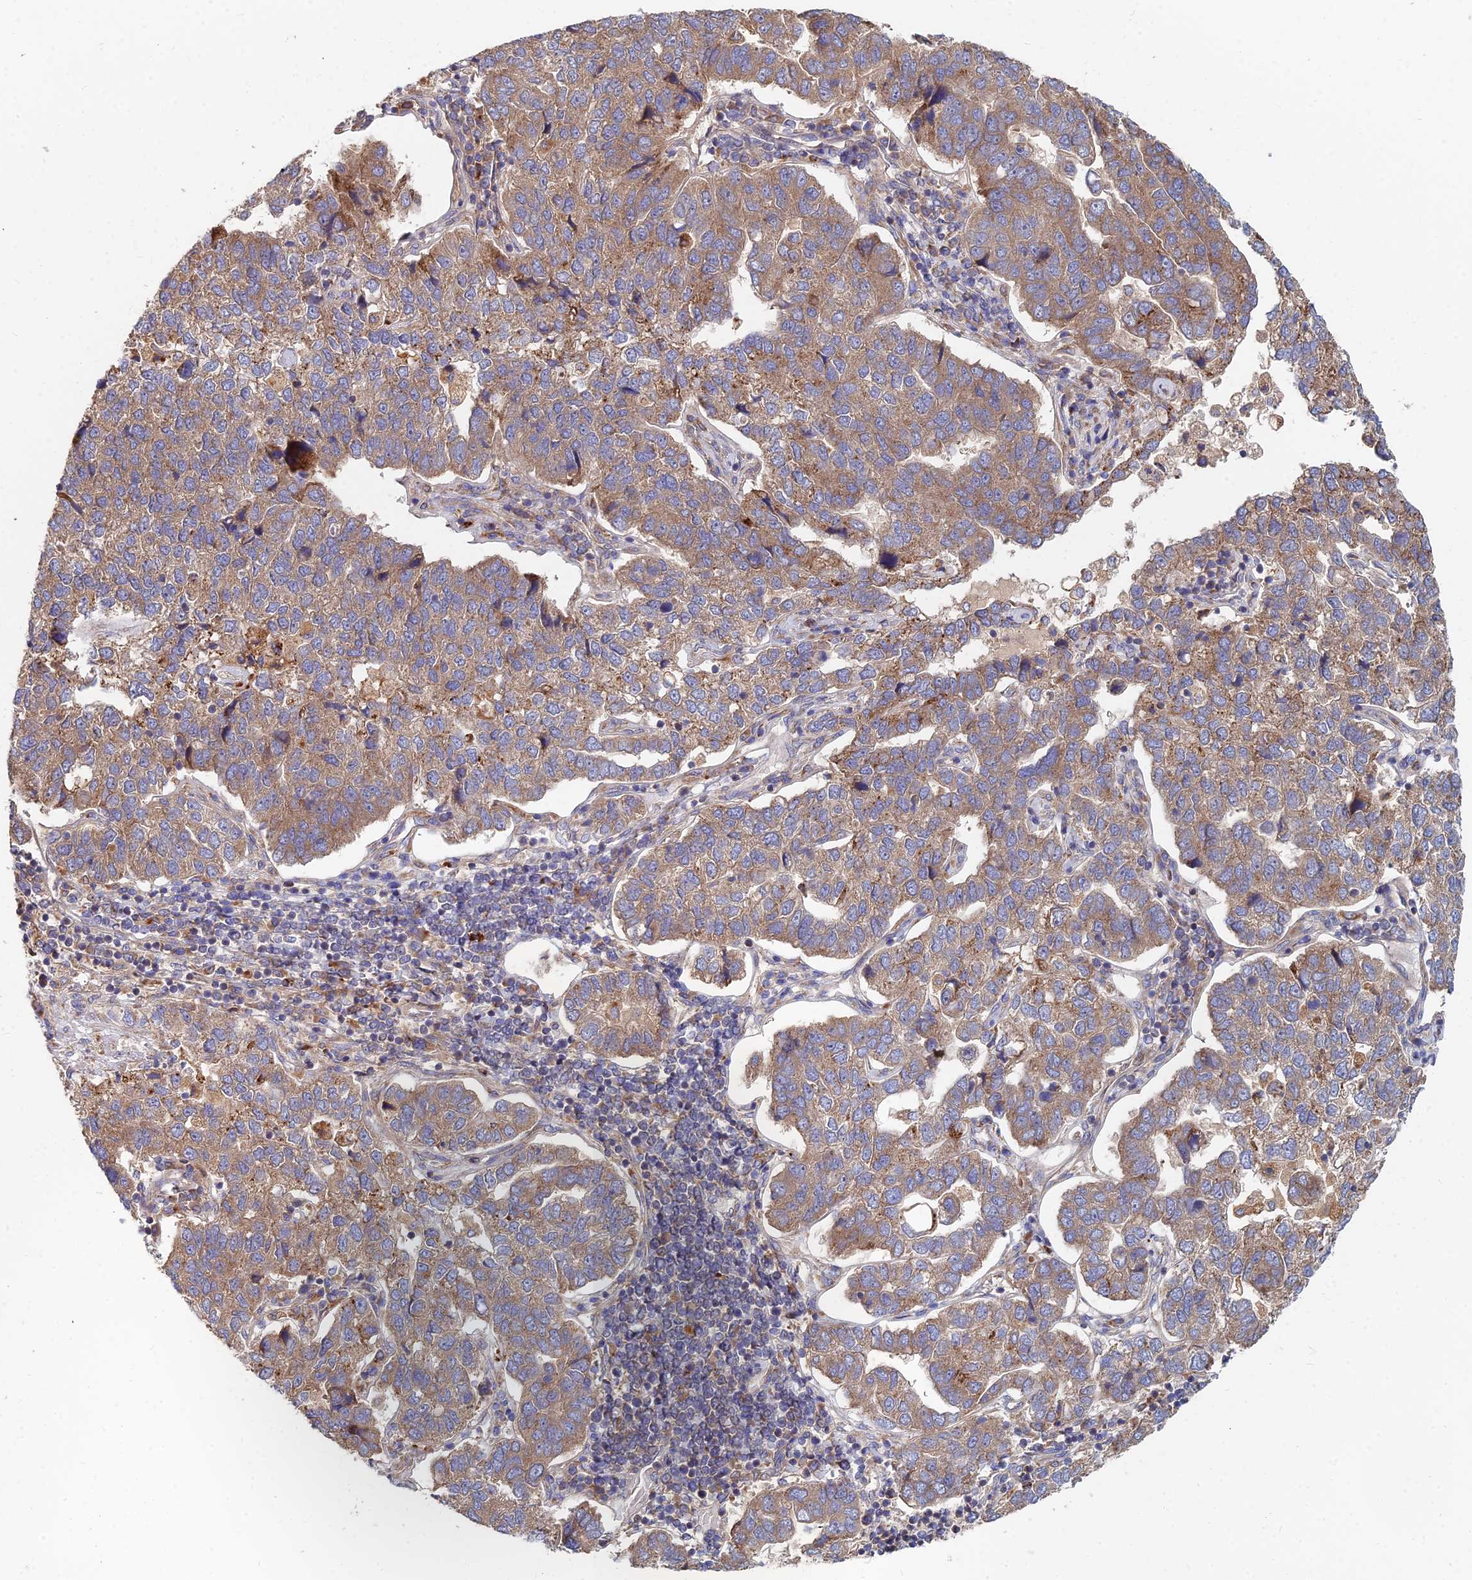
{"staining": {"intensity": "moderate", "quantity": ">75%", "location": "cytoplasmic/membranous"}, "tissue": "pancreatic cancer", "cell_type": "Tumor cells", "image_type": "cancer", "snomed": [{"axis": "morphology", "description": "Adenocarcinoma, NOS"}, {"axis": "topography", "description": "Pancreas"}], "caption": "A brown stain labels moderate cytoplasmic/membranous staining of a protein in pancreatic cancer tumor cells.", "gene": "CCZ1", "patient": {"sex": "female", "age": 61}}